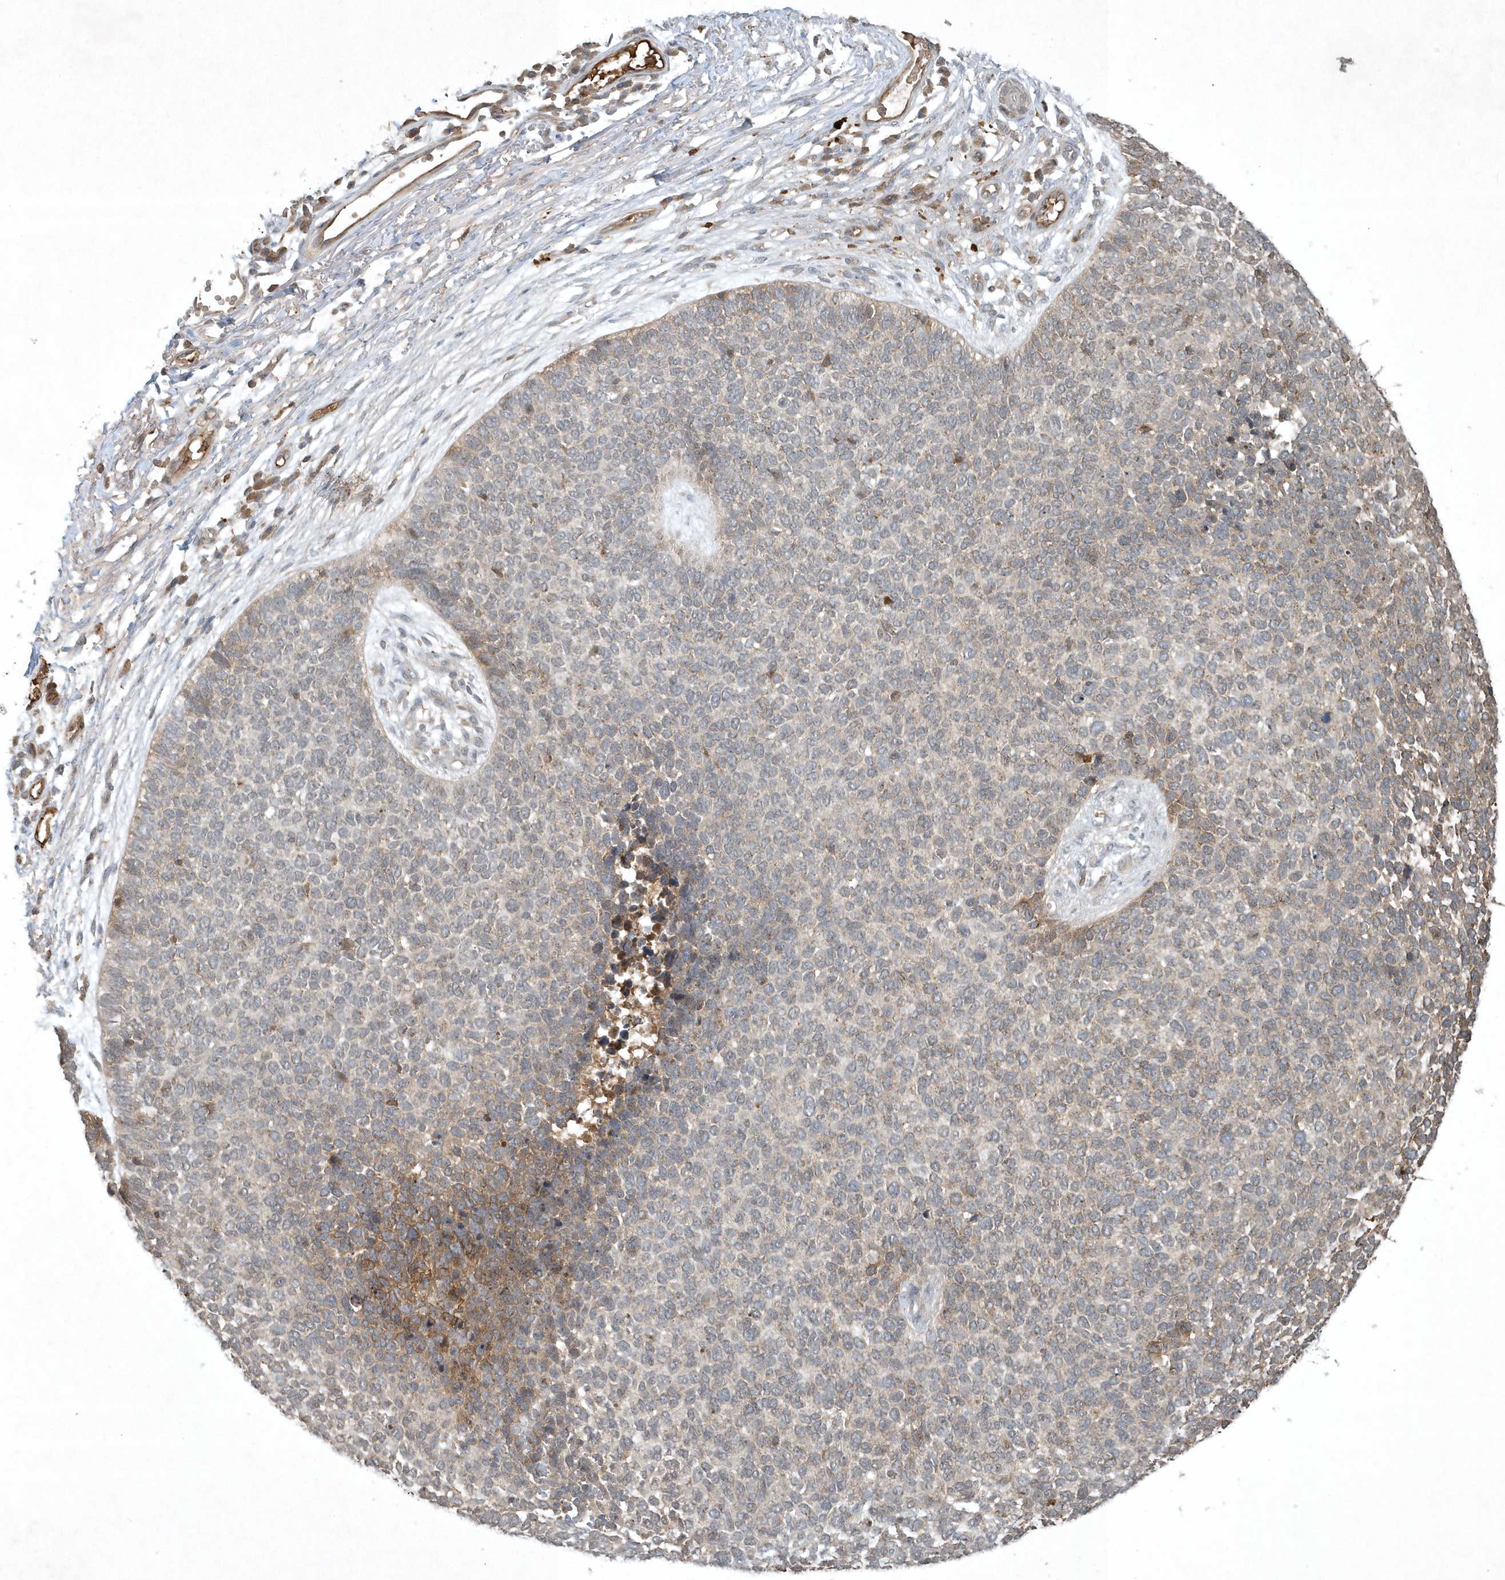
{"staining": {"intensity": "weak", "quantity": "<25%", "location": "cytoplasmic/membranous"}, "tissue": "skin cancer", "cell_type": "Tumor cells", "image_type": "cancer", "snomed": [{"axis": "morphology", "description": "Basal cell carcinoma"}, {"axis": "topography", "description": "Skin"}], "caption": "DAB immunohistochemical staining of human skin cancer (basal cell carcinoma) shows no significant expression in tumor cells.", "gene": "TNFAIP6", "patient": {"sex": "female", "age": 84}}